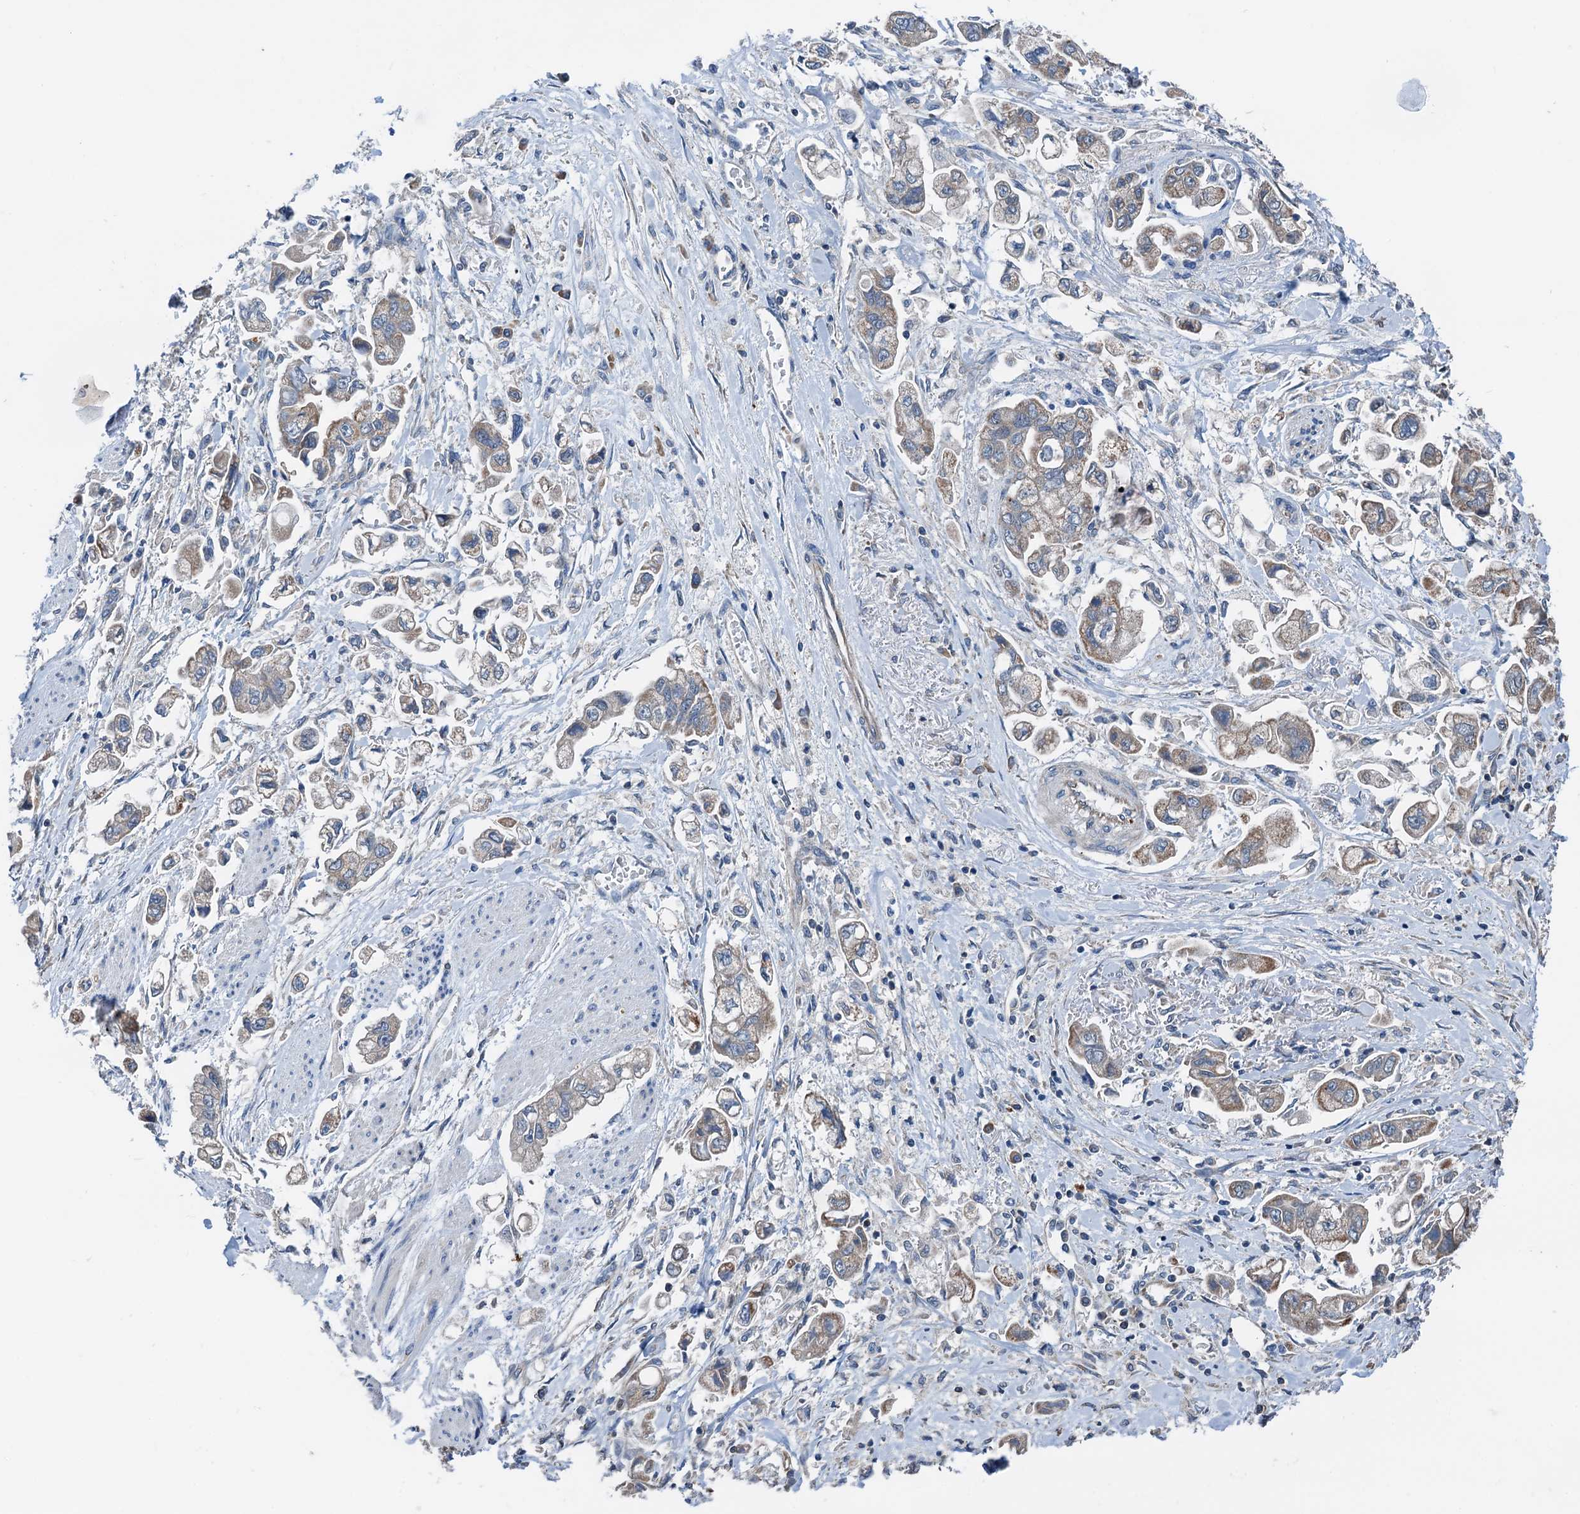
{"staining": {"intensity": "weak", "quantity": "25%-75%", "location": "cytoplasmic/membranous"}, "tissue": "stomach cancer", "cell_type": "Tumor cells", "image_type": "cancer", "snomed": [{"axis": "morphology", "description": "Adenocarcinoma, NOS"}, {"axis": "topography", "description": "Stomach"}], "caption": "A high-resolution micrograph shows immunohistochemistry (IHC) staining of stomach cancer, which shows weak cytoplasmic/membranous staining in about 25%-75% of tumor cells.", "gene": "ELAC1", "patient": {"sex": "male", "age": 62}}